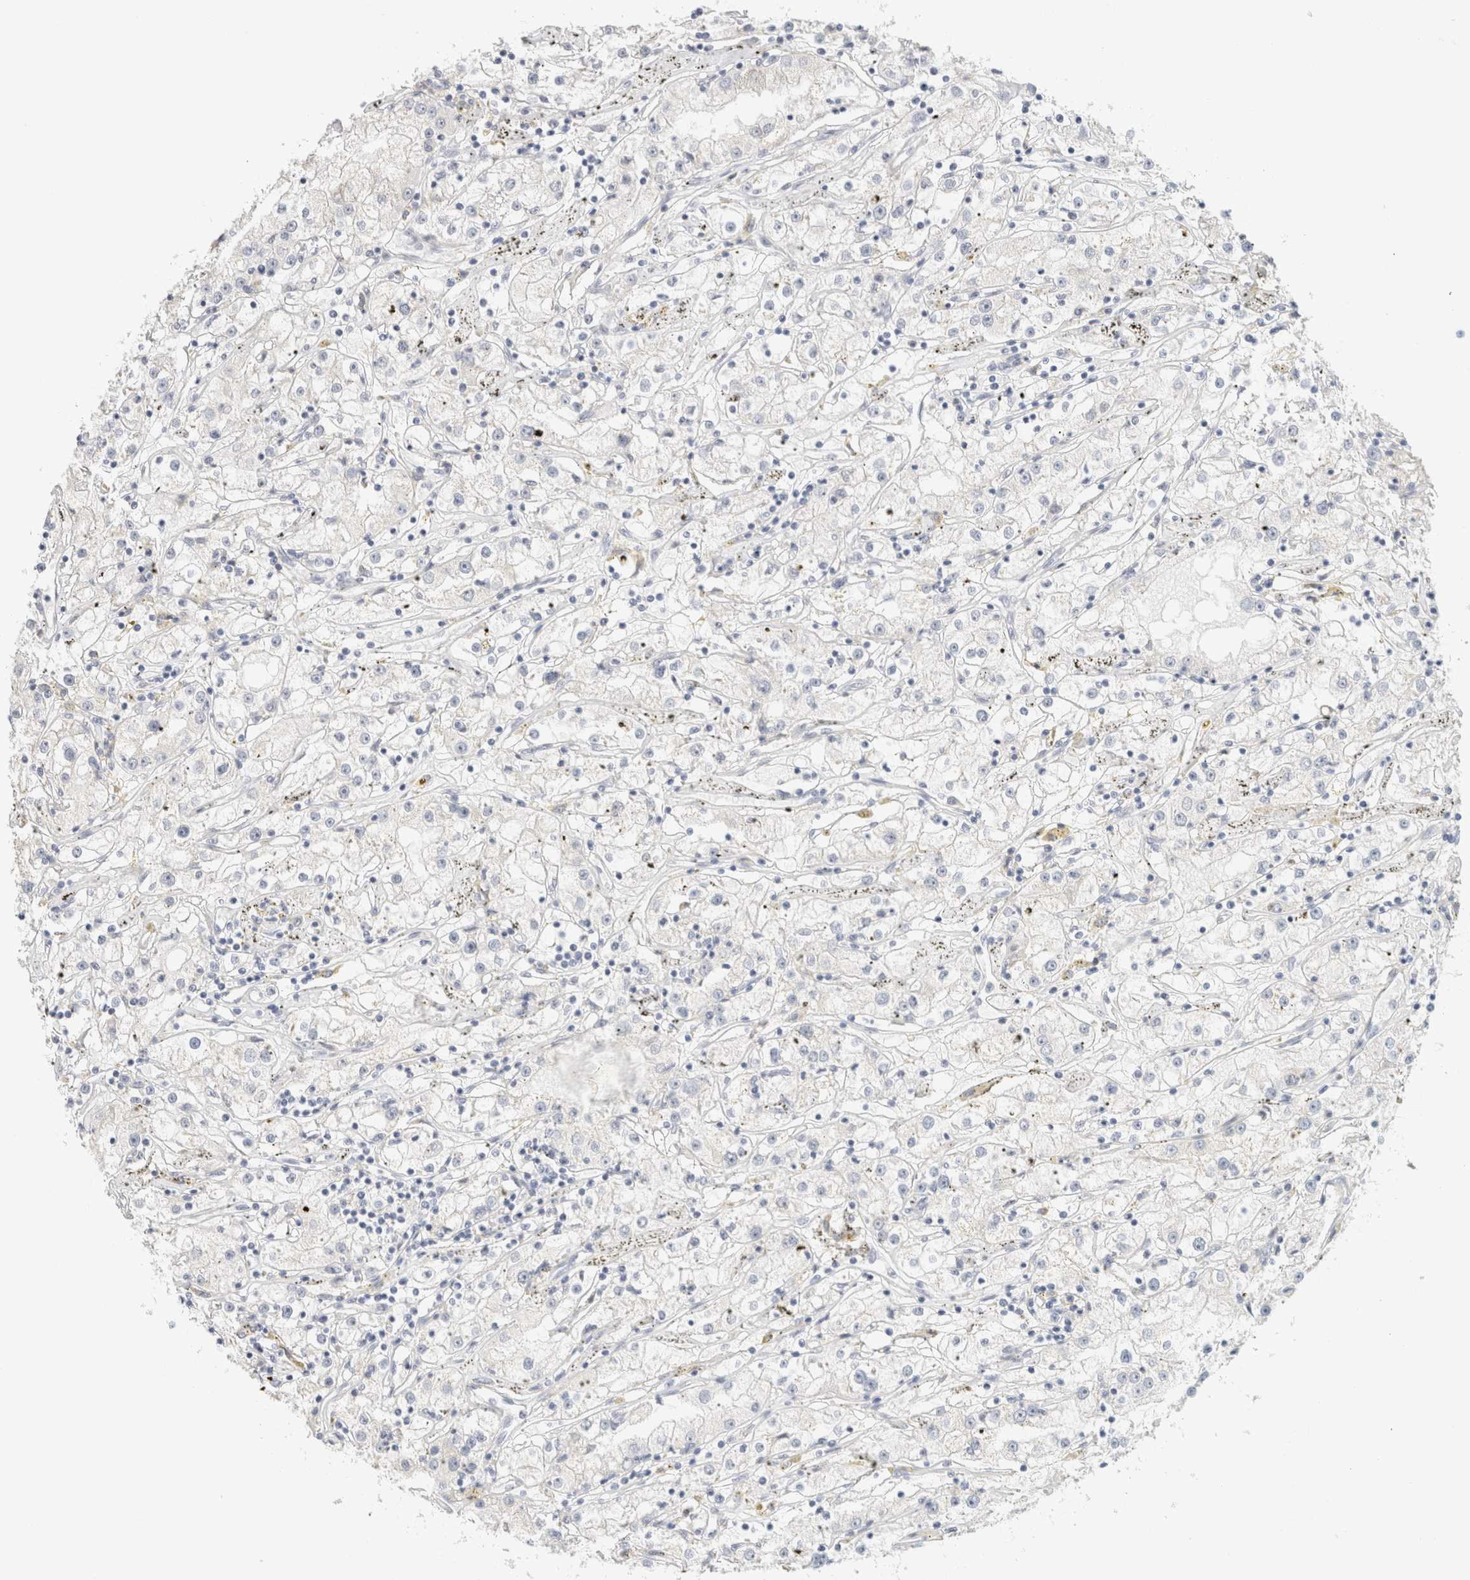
{"staining": {"intensity": "negative", "quantity": "none", "location": "none"}, "tissue": "renal cancer", "cell_type": "Tumor cells", "image_type": "cancer", "snomed": [{"axis": "morphology", "description": "Adenocarcinoma, NOS"}, {"axis": "topography", "description": "Kidney"}], "caption": "A high-resolution micrograph shows immunohistochemistry staining of renal adenocarcinoma, which shows no significant staining in tumor cells.", "gene": "NEFM", "patient": {"sex": "male", "age": 56}}